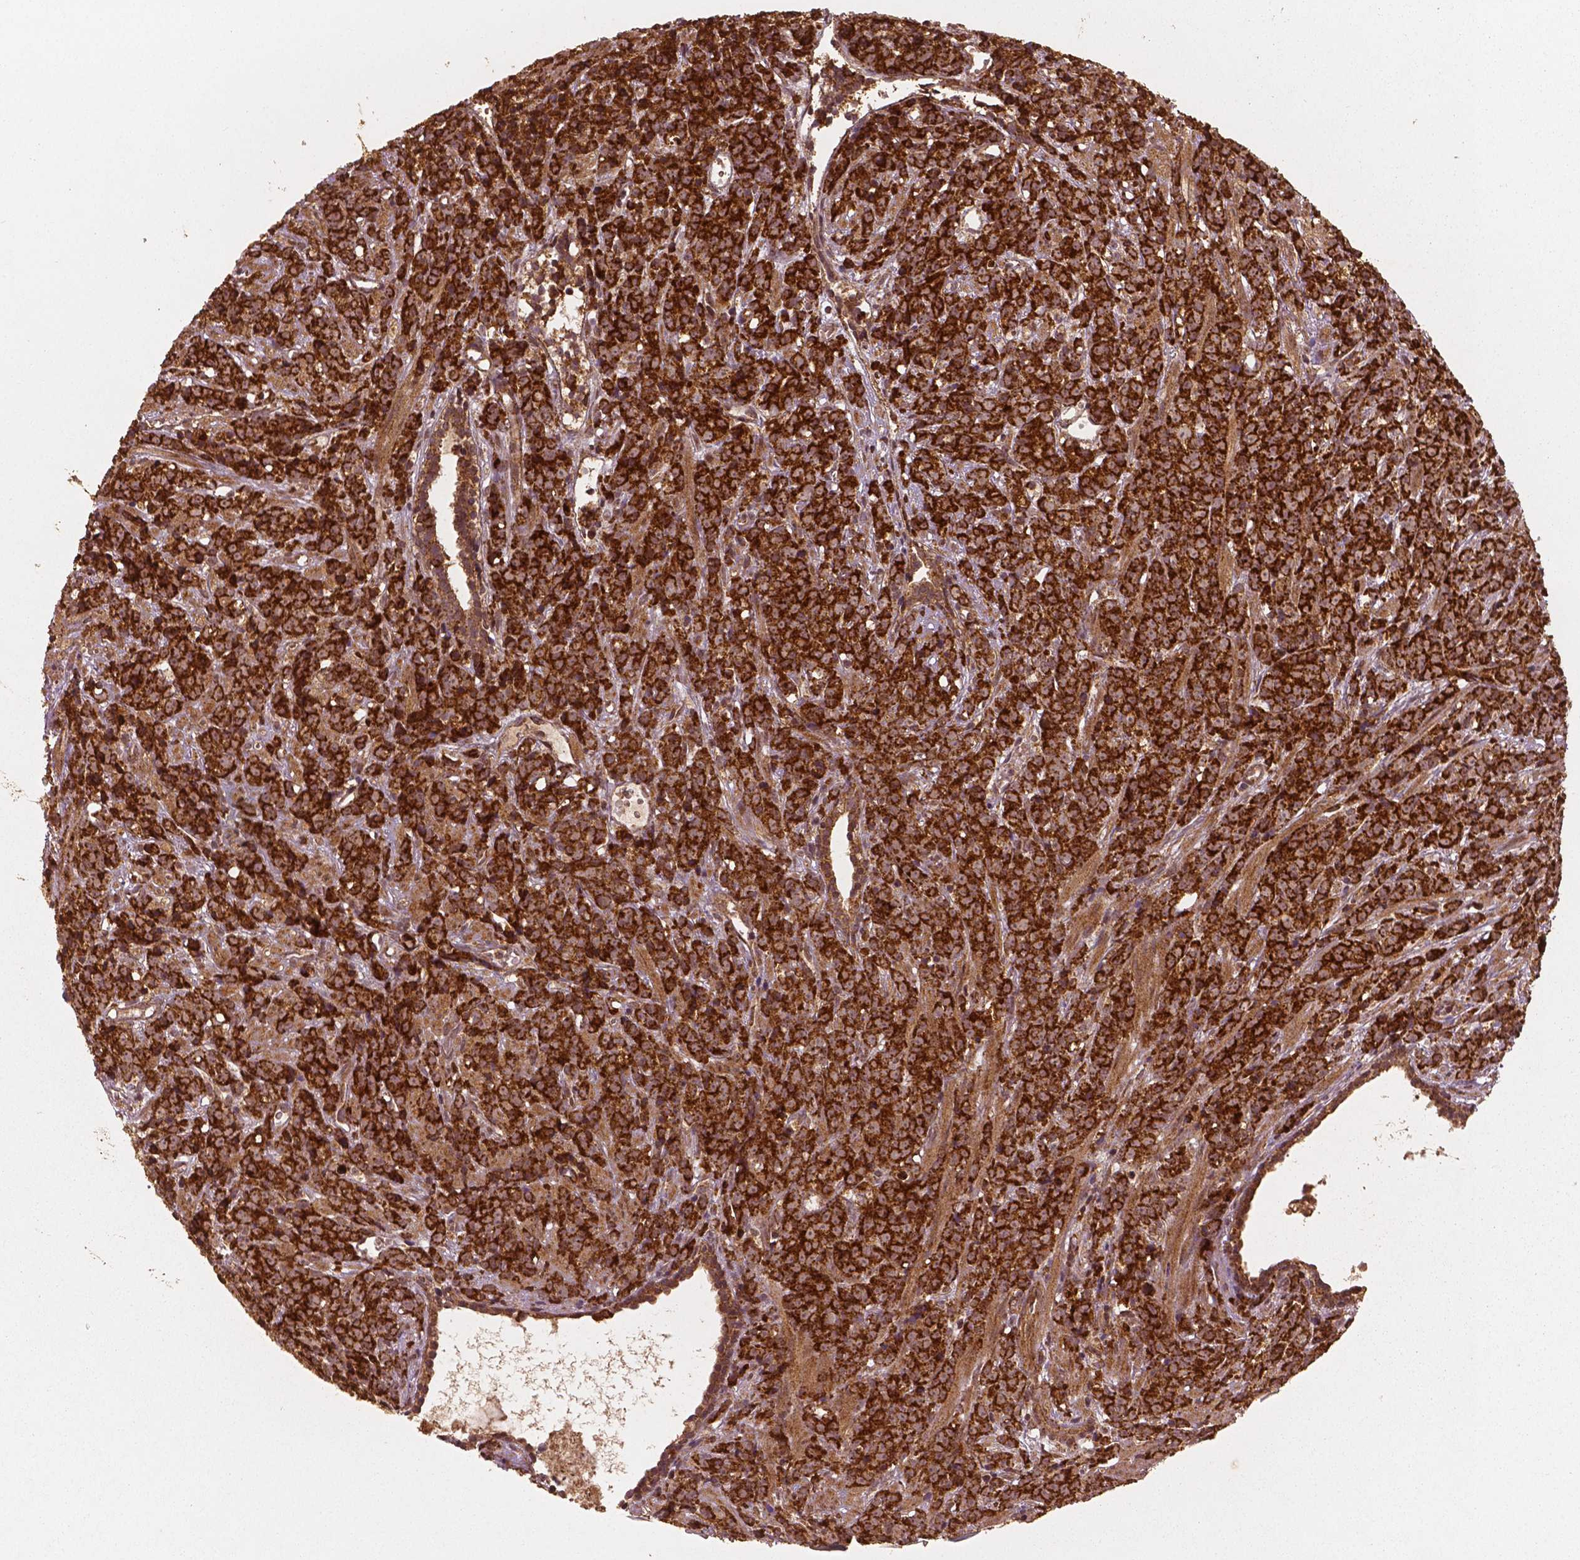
{"staining": {"intensity": "strong", "quantity": ">75%", "location": "cytoplasmic/membranous"}, "tissue": "prostate cancer", "cell_type": "Tumor cells", "image_type": "cancer", "snomed": [{"axis": "morphology", "description": "Adenocarcinoma, High grade"}, {"axis": "topography", "description": "Prostate"}], "caption": "Strong cytoplasmic/membranous protein positivity is present in about >75% of tumor cells in prostate cancer (high-grade adenocarcinoma).", "gene": "PGAM5", "patient": {"sex": "male", "age": 81}}